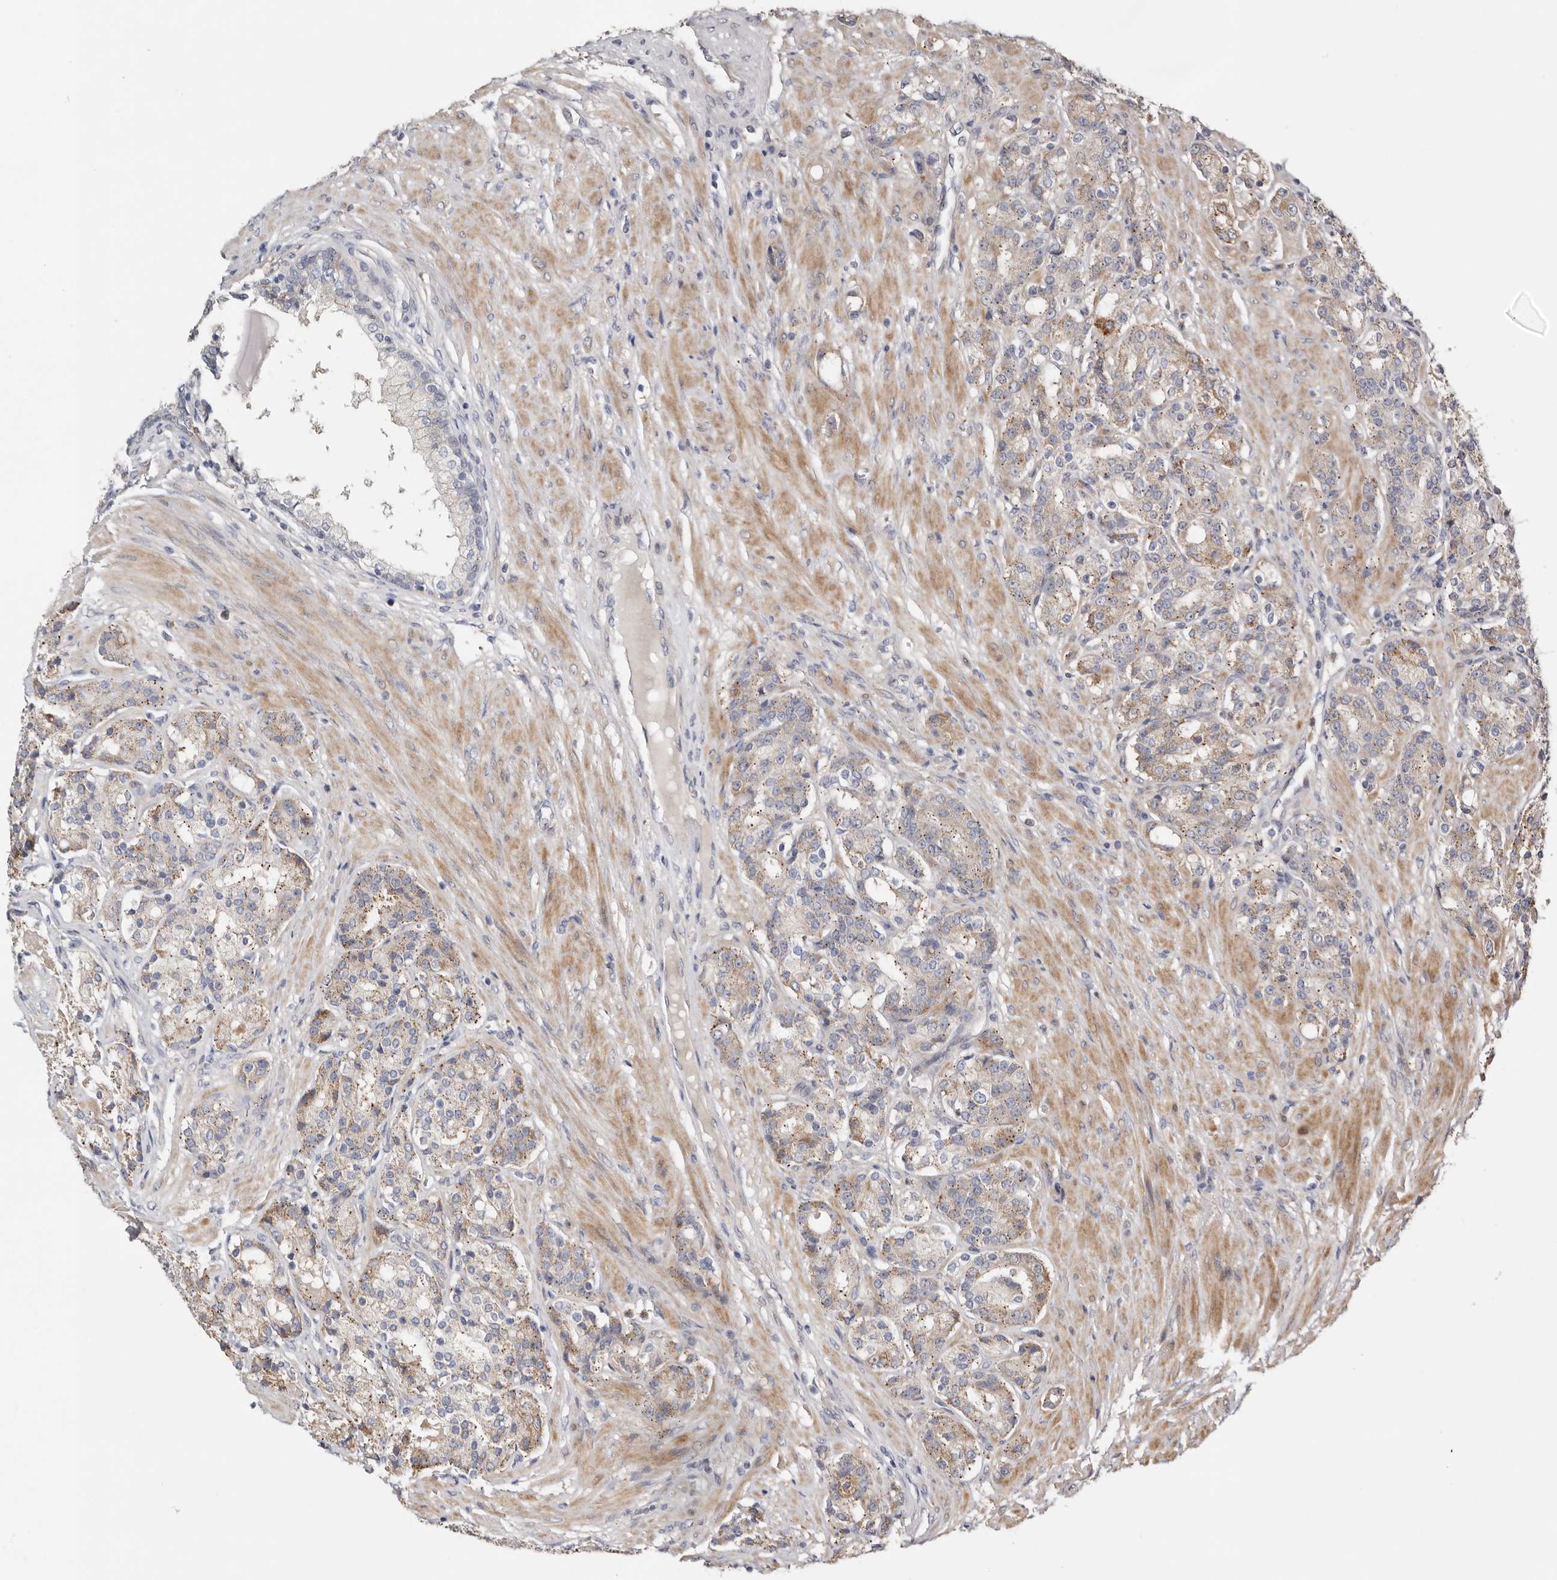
{"staining": {"intensity": "moderate", "quantity": "25%-75%", "location": "cytoplasmic/membranous"}, "tissue": "prostate cancer", "cell_type": "Tumor cells", "image_type": "cancer", "snomed": [{"axis": "morphology", "description": "Adenocarcinoma, High grade"}, {"axis": "topography", "description": "Prostate"}], "caption": "IHC of prostate cancer (high-grade adenocarcinoma) exhibits medium levels of moderate cytoplasmic/membranous staining in approximately 25%-75% of tumor cells.", "gene": "MSRB2", "patient": {"sex": "male", "age": 60}}